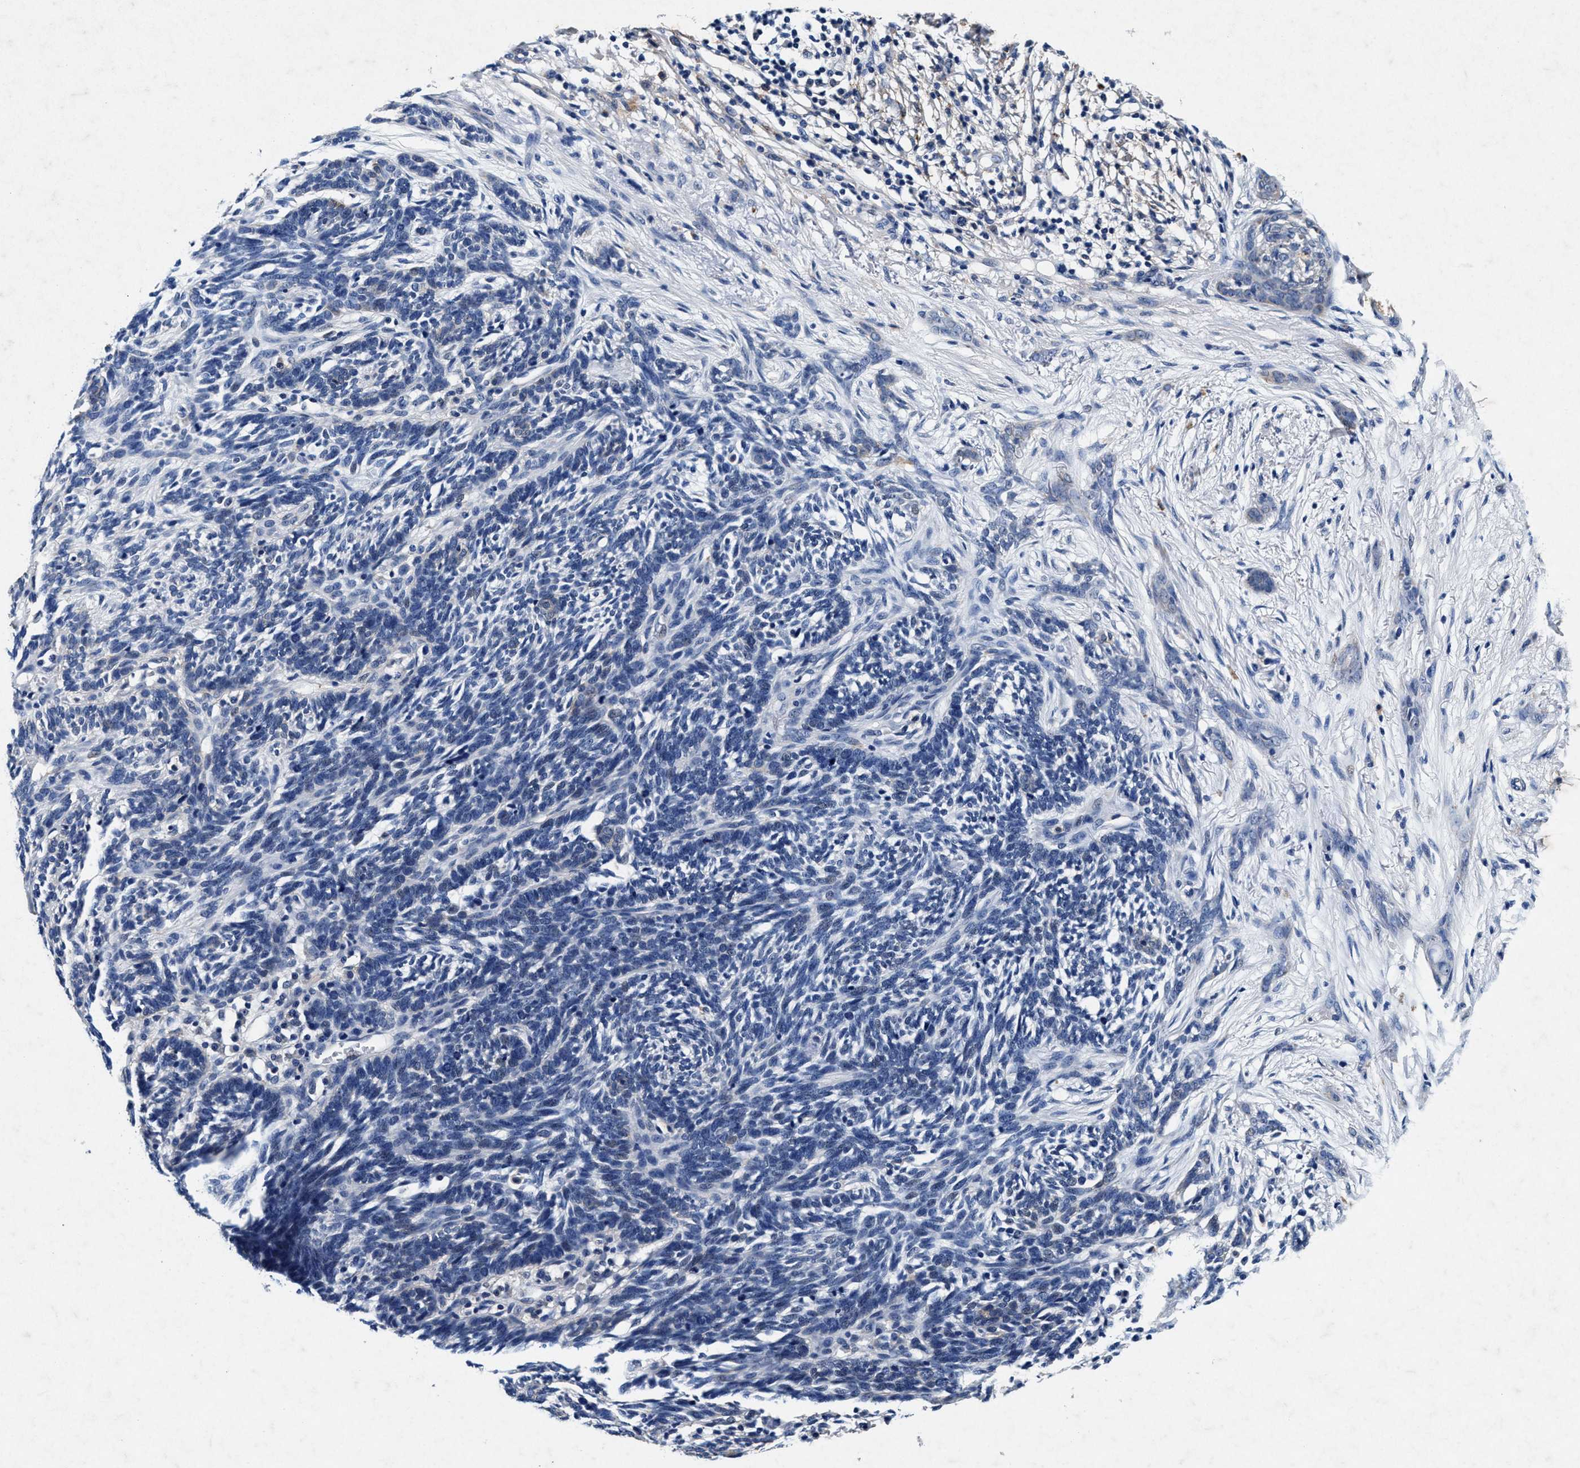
{"staining": {"intensity": "negative", "quantity": "none", "location": "none"}, "tissue": "skin cancer", "cell_type": "Tumor cells", "image_type": "cancer", "snomed": [{"axis": "morphology", "description": "Basal cell carcinoma"}, {"axis": "morphology", "description": "Adnexal tumor, benign"}, {"axis": "topography", "description": "Skin"}], "caption": "An immunohistochemistry (IHC) image of skin benign adnexal tumor is shown. There is no staining in tumor cells of skin benign adnexal tumor.", "gene": "SLC8A1", "patient": {"sex": "female", "age": 42}}